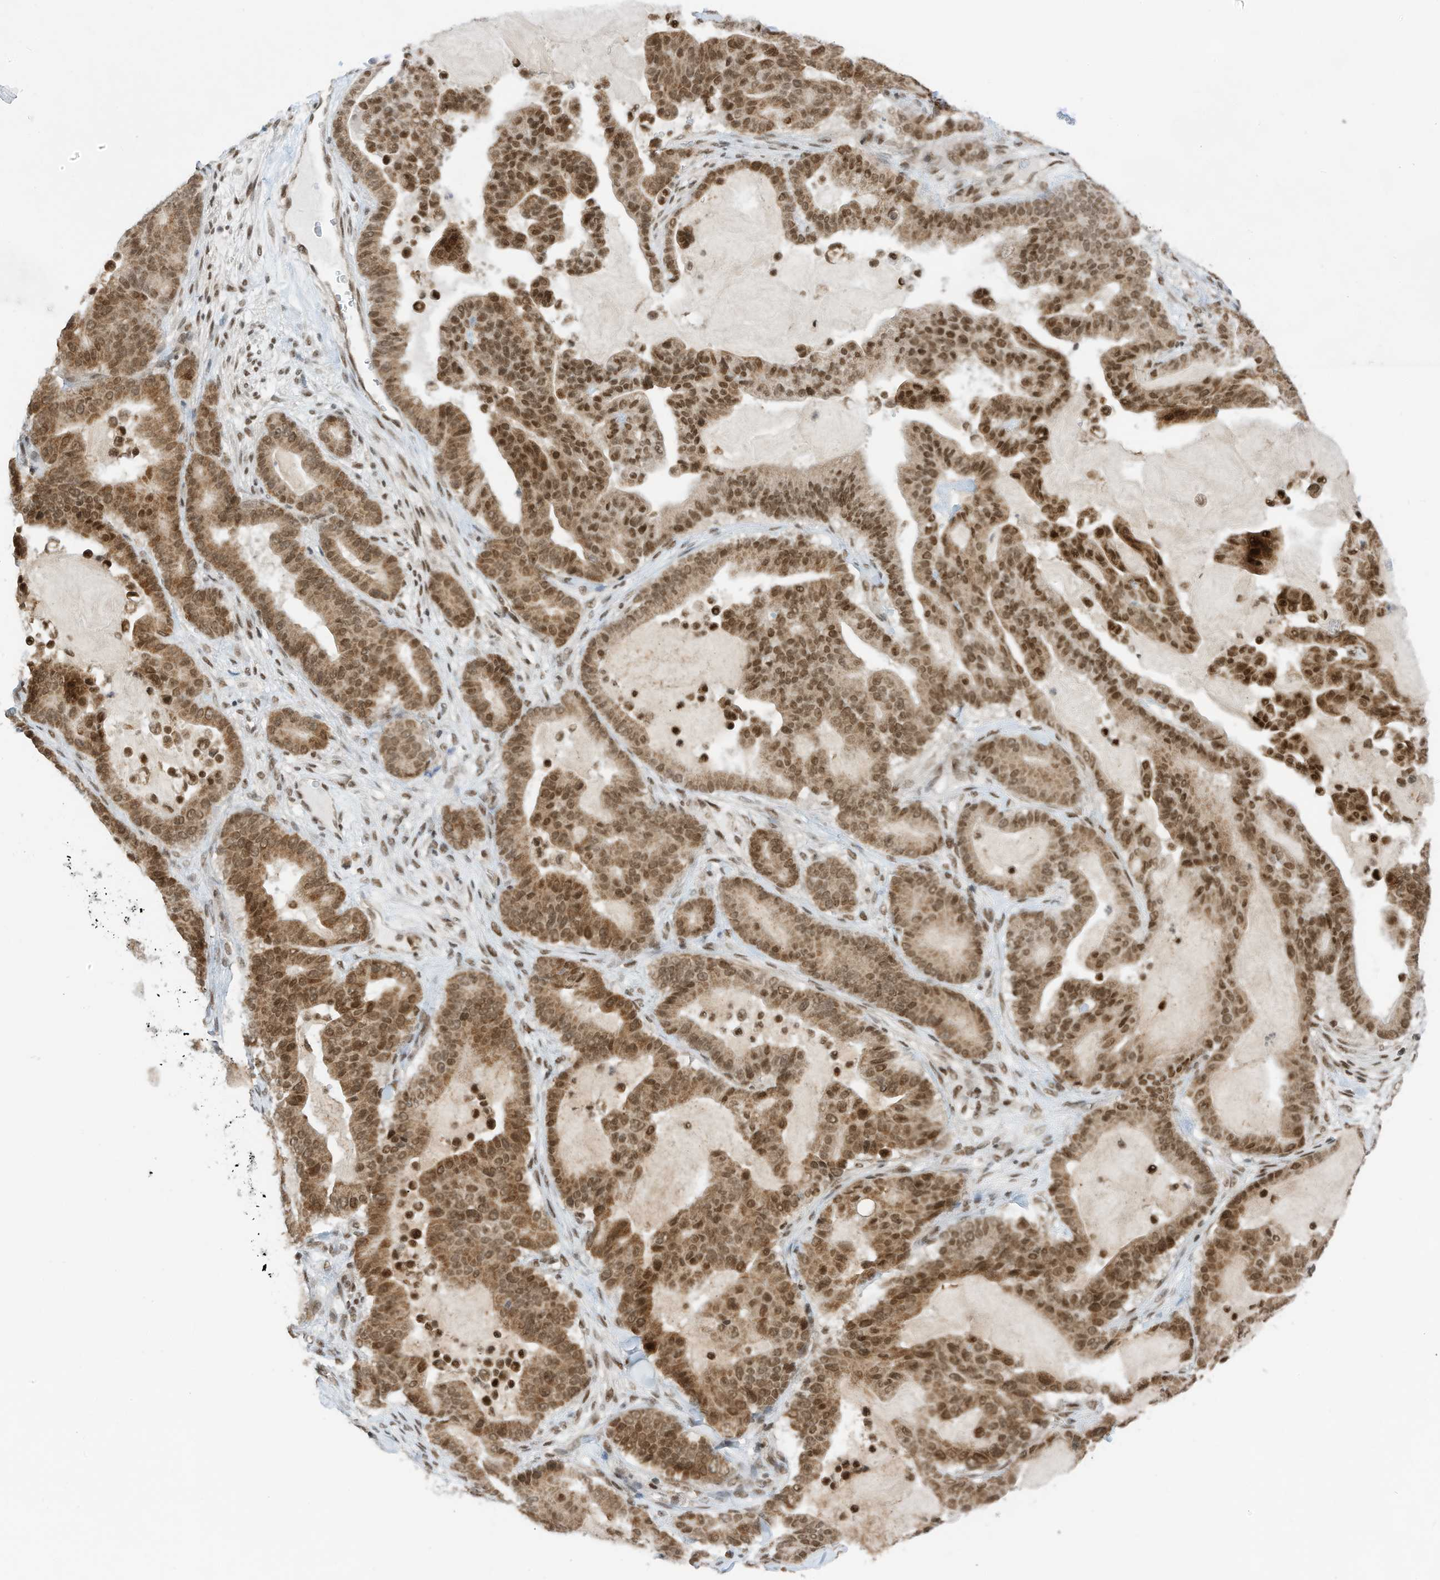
{"staining": {"intensity": "moderate", "quantity": ">75%", "location": "cytoplasmic/membranous,nuclear"}, "tissue": "pancreatic cancer", "cell_type": "Tumor cells", "image_type": "cancer", "snomed": [{"axis": "morphology", "description": "Adenocarcinoma, NOS"}, {"axis": "topography", "description": "Pancreas"}], "caption": "A photomicrograph of adenocarcinoma (pancreatic) stained for a protein exhibits moderate cytoplasmic/membranous and nuclear brown staining in tumor cells.", "gene": "AURKAIP1", "patient": {"sex": "male", "age": 63}}